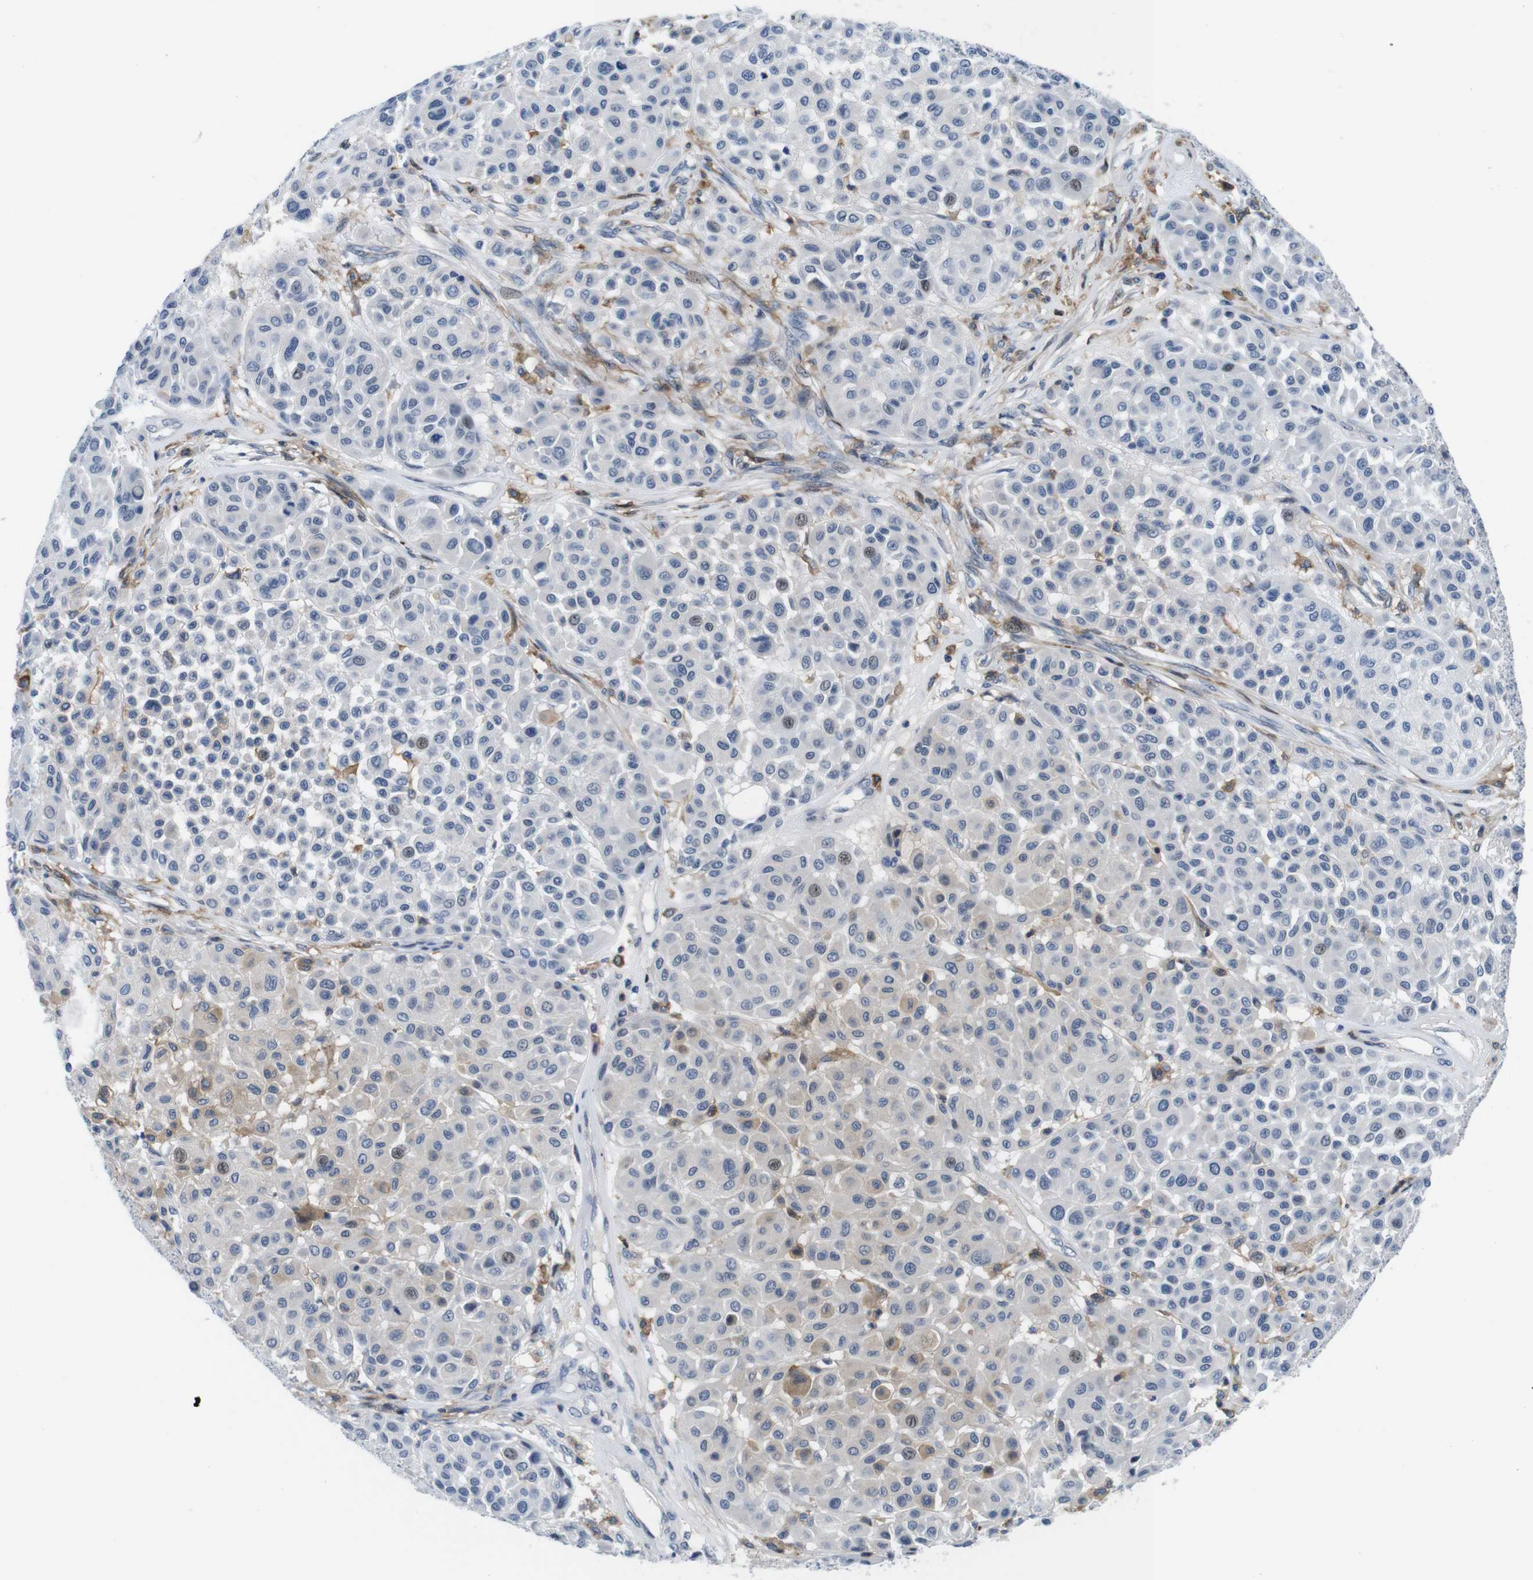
{"staining": {"intensity": "negative", "quantity": "none", "location": "none"}, "tissue": "melanoma", "cell_type": "Tumor cells", "image_type": "cancer", "snomed": [{"axis": "morphology", "description": "Malignant melanoma, Metastatic site"}, {"axis": "topography", "description": "Soft tissue"}], "caption": "Tumor cells are negative for protein expression in human melanoma.", "gene": "CD300C", "patient": {"sex": "male", "age": 41}}